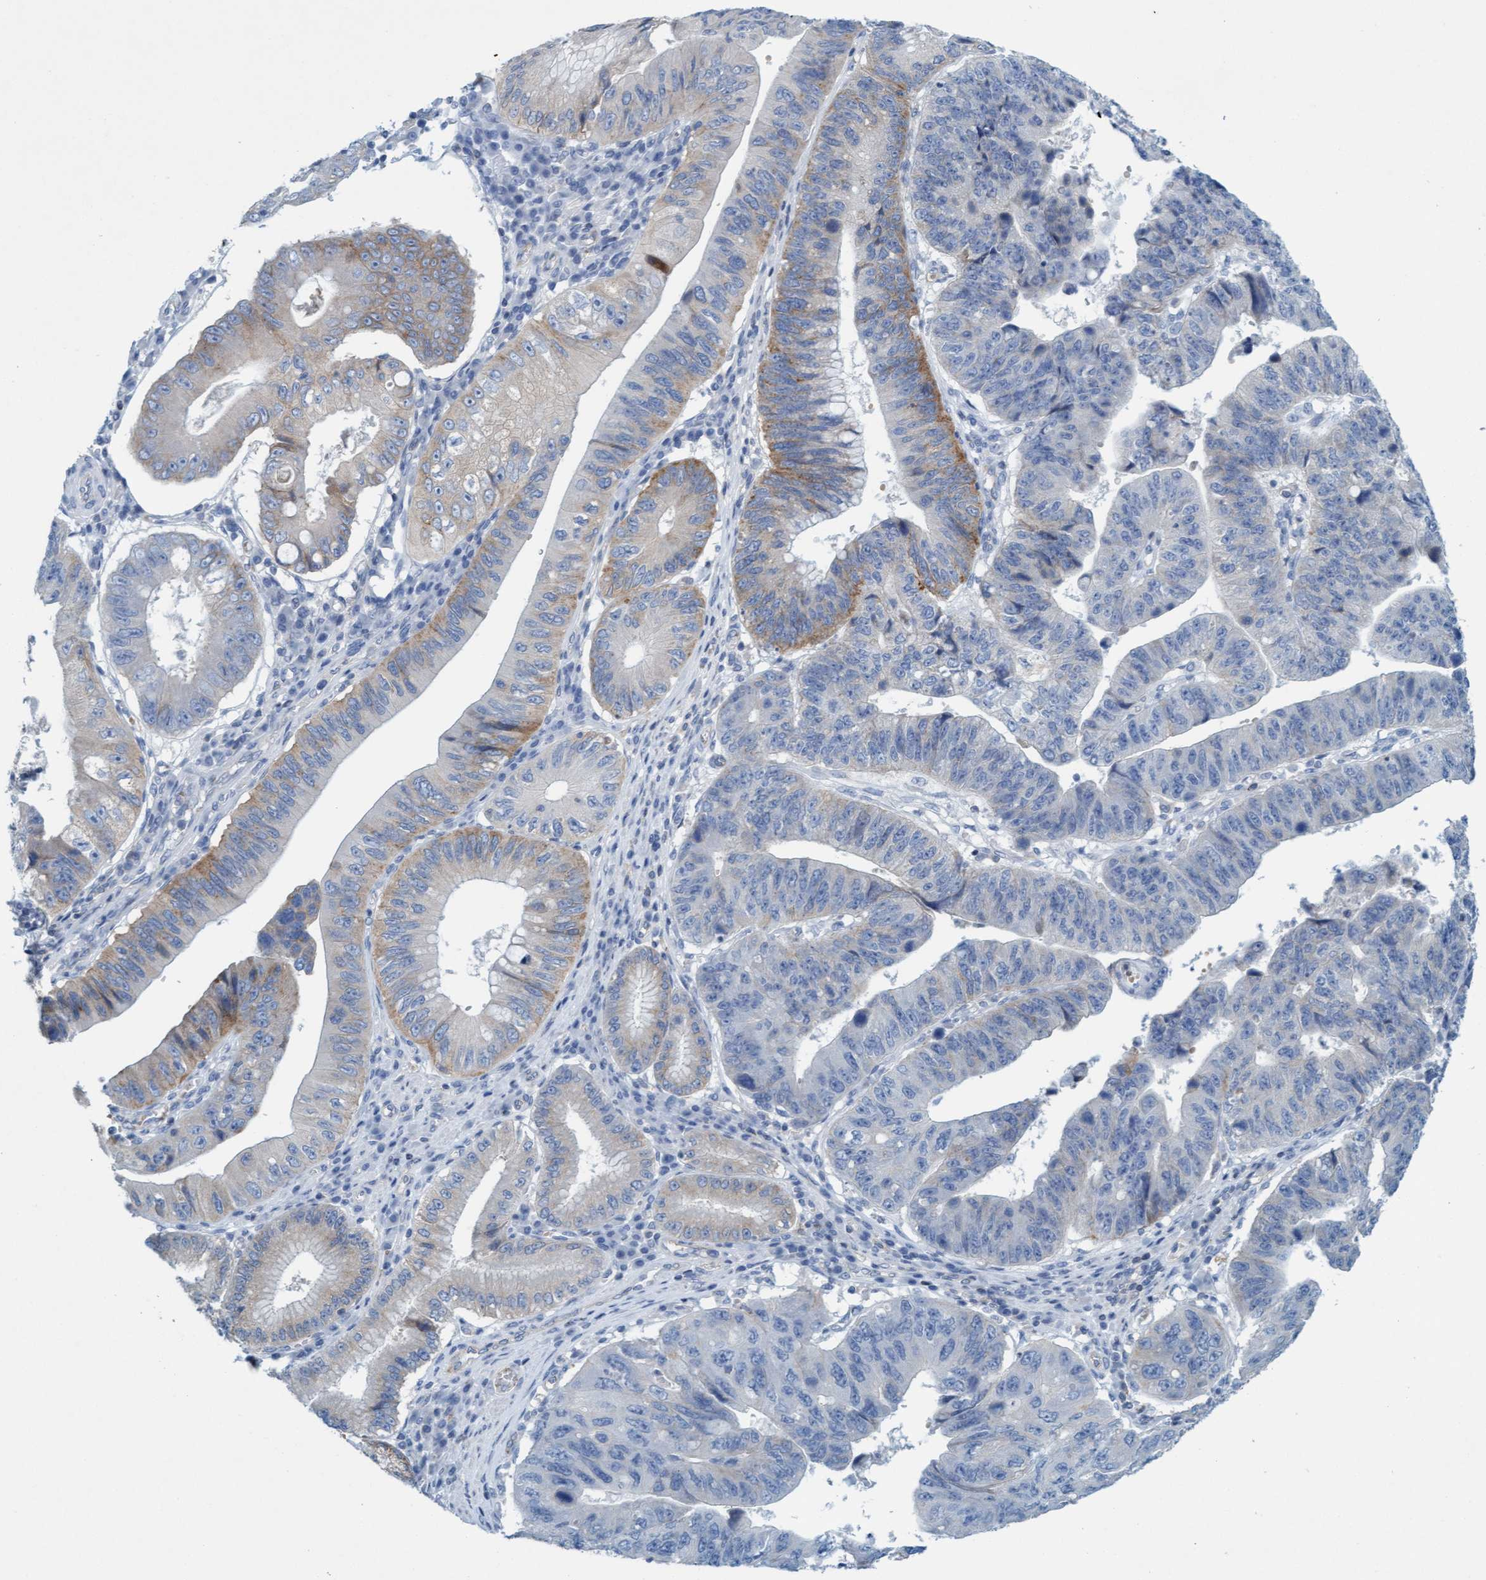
{"staining": {"intensity": "moderate", "quantity": "<25%", "location": "cytoplasmic/membranous"}, "tissue": "stomach cancer", "cell_type": "Tumor cells", "image_type": "cancer", "snomed": [{"axis": "morphology", "description": "Adenocarcinoma, NOS"}, {"axis": "topography", "description": "Stomach"}], "caption": "Adenocarcinoma (stomach) was stained to show a protein in brown. There is low levels of moderate cytoplasmic/membranous expression in about <25% of tumor cells. (DAB (3,3'-diaminobenzidine) IHC, brown staining for protein, blue staining for nuclei).", "gene": "SIGIRR", "patient": {"sex": "male", "age": 59}}